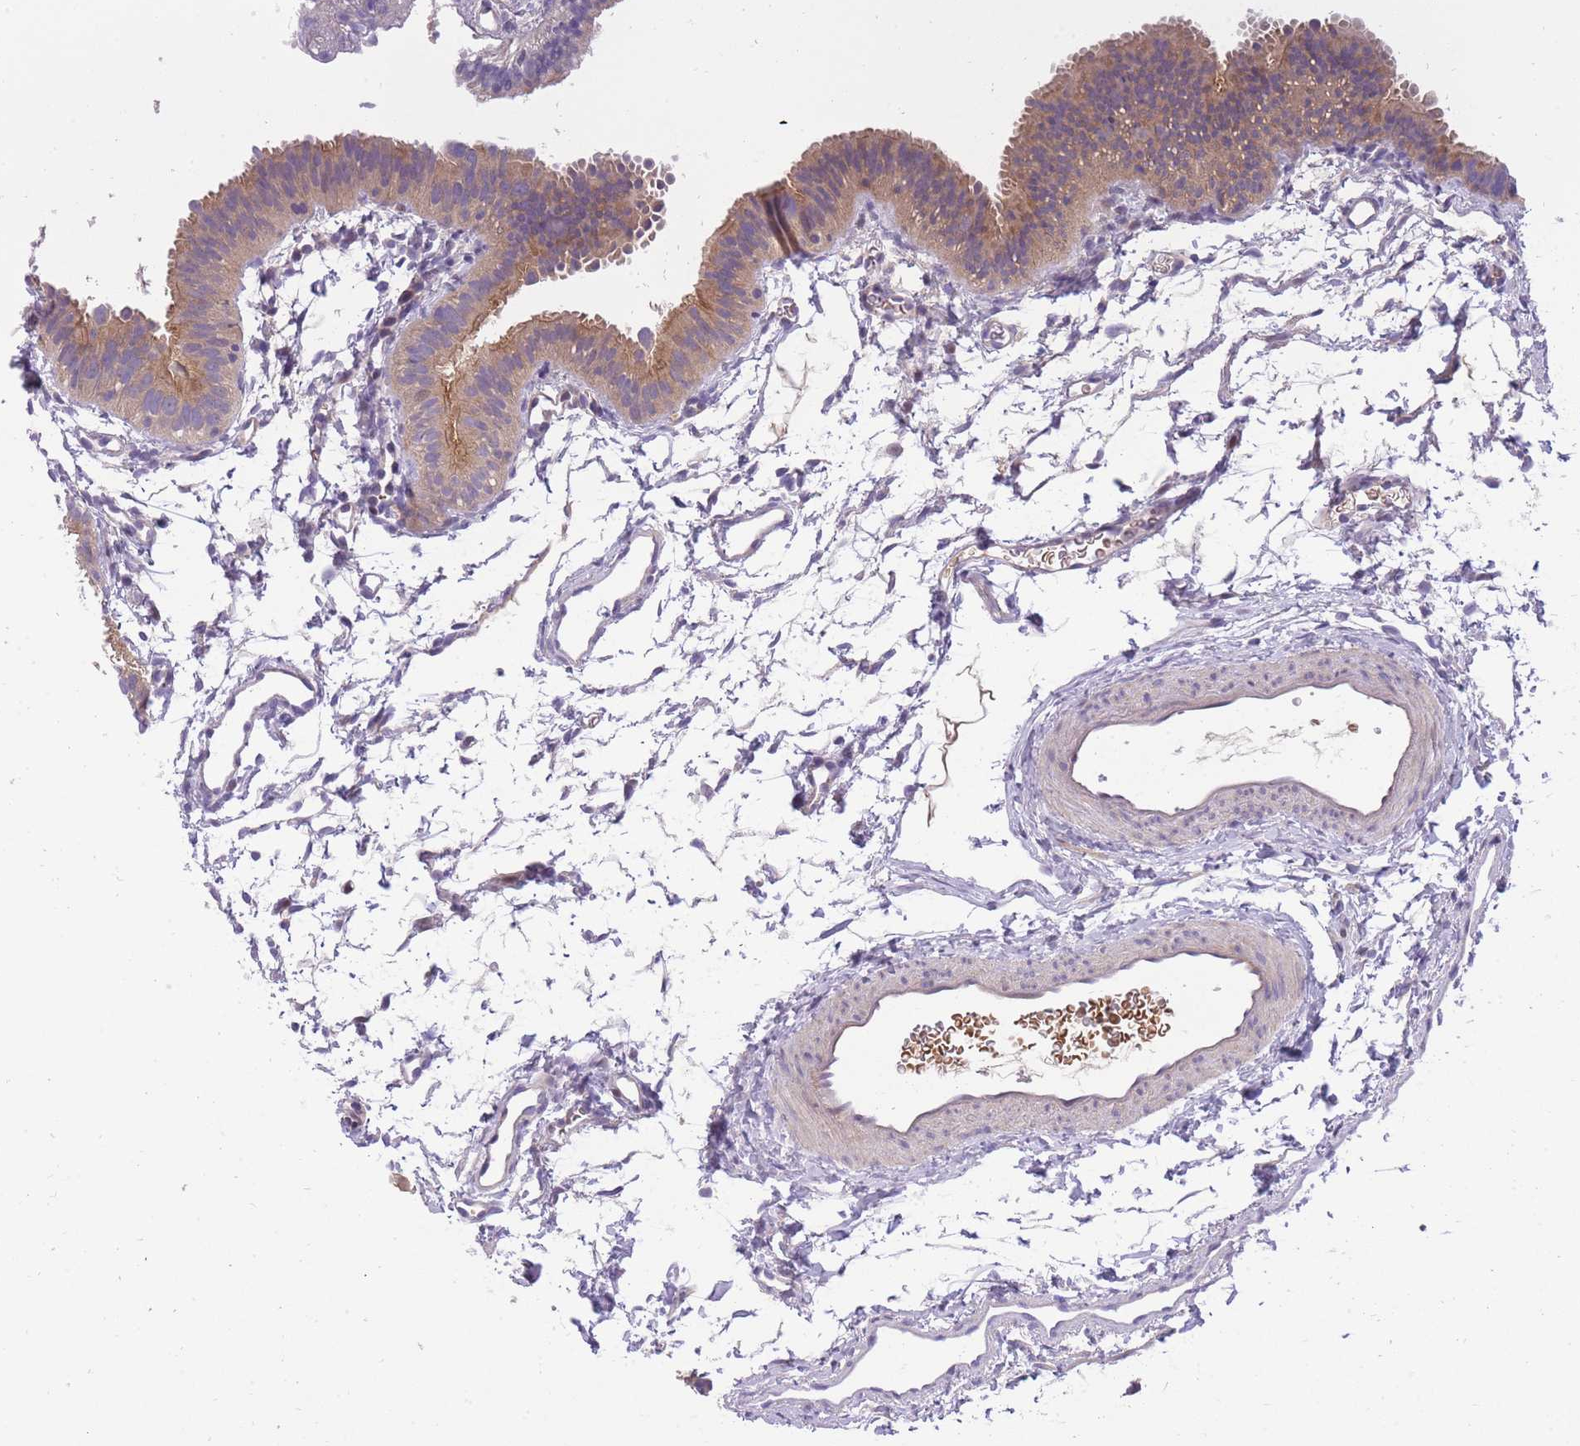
{"staining": {"intensity": "moderate", "quantity": "25%-75%", "location": "cytoplasmic/membranous"}, "tissue": "fallopian tube", "cell_type": "Glandular cells", "image_type": "normal", "snomed": [{"axis": "morphology", "description": "Normal tissue, NOS"}, {"axis": "topography", "description": "Fallopian tube"}], "caption": "Protein analysis of benign fallopian tube displays moderate cytoplasmic/membranous staining in approximately 25%-75% of glandular cells. (DAB (3,3'-diaminobenzidine) IHC, brown staining for protein, blue staining for nuclei).", "gene": "CRYGN", "patient": {"sex": "female", "age": 35}}